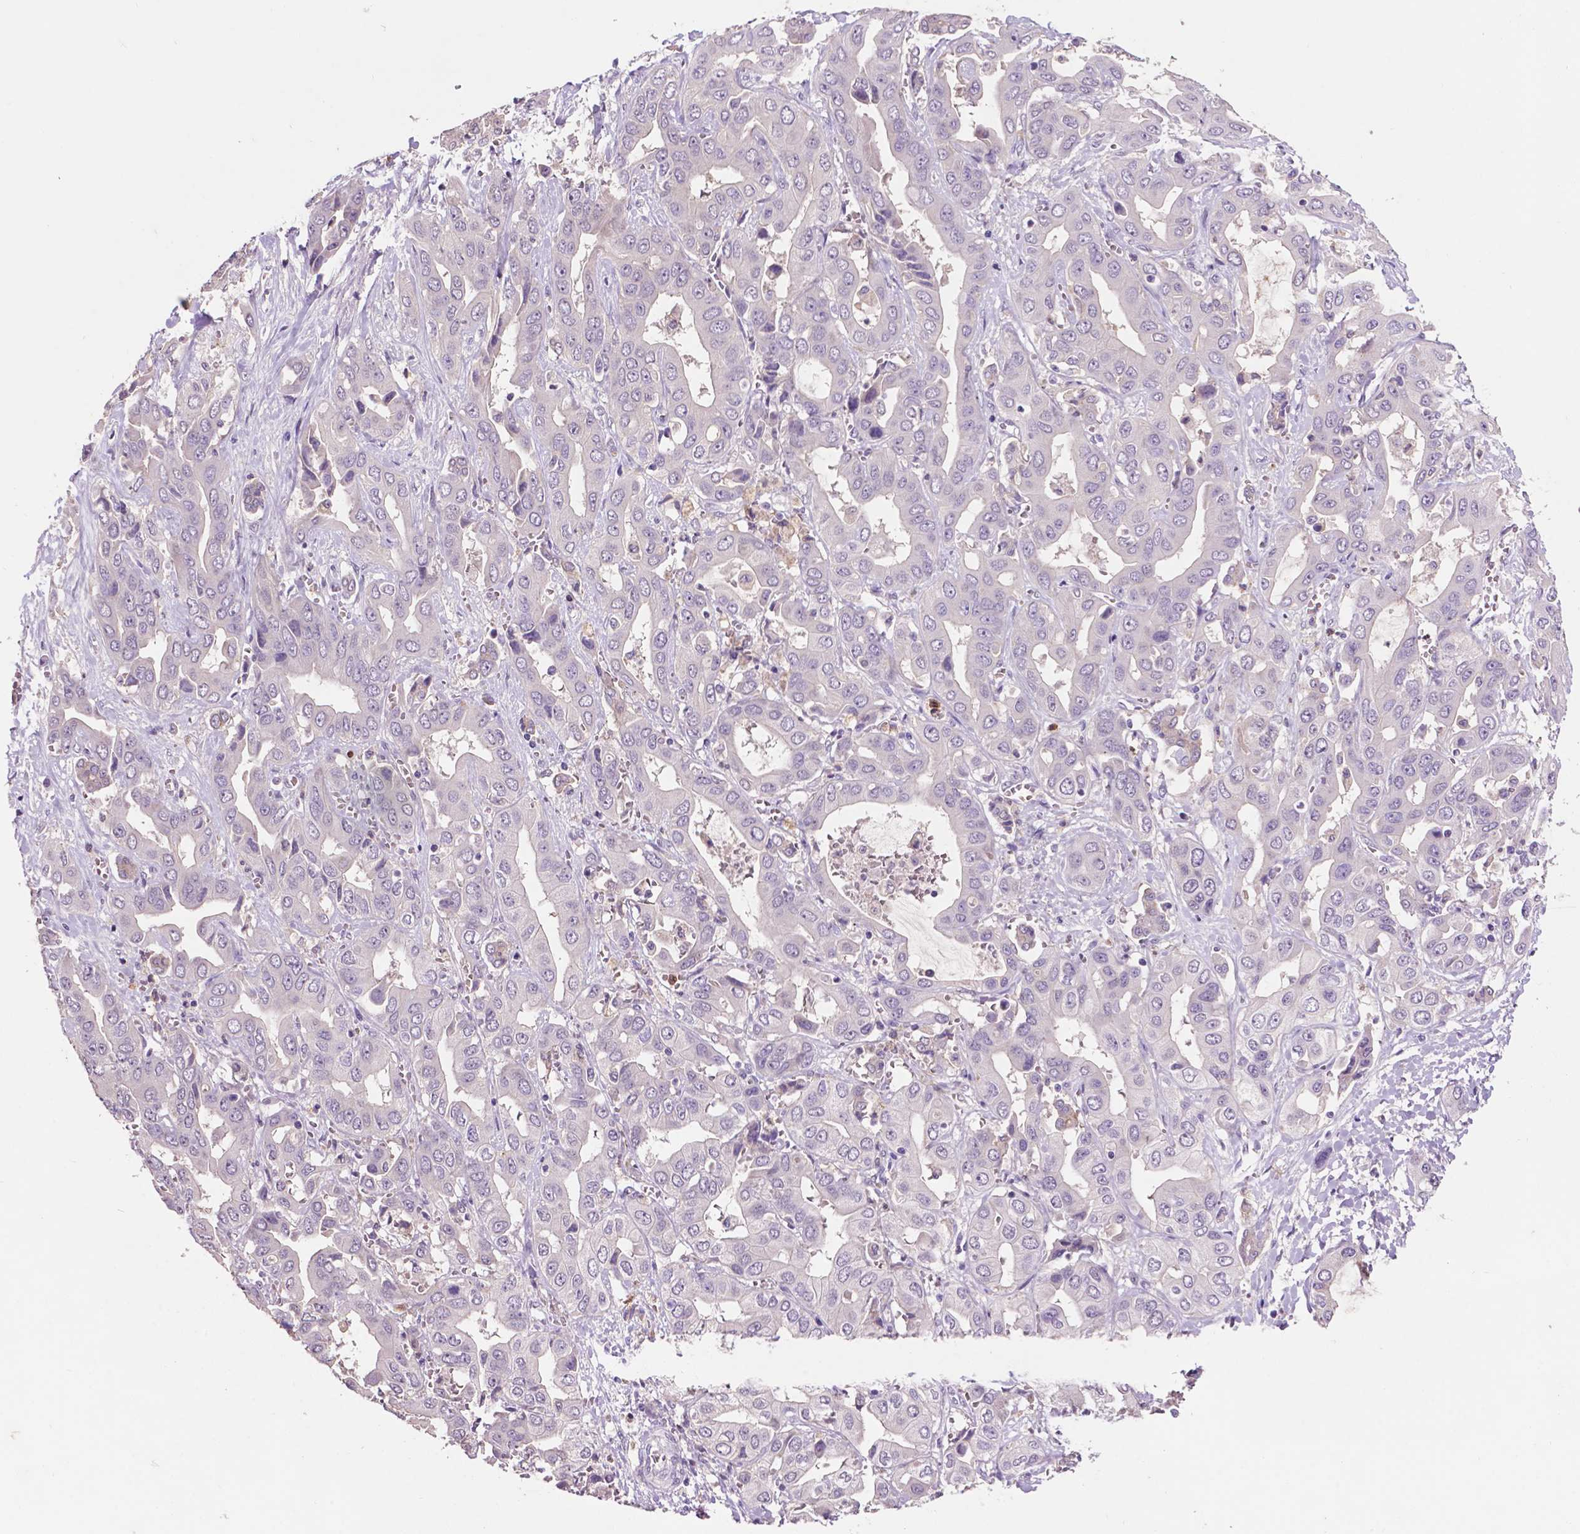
{"staining": {"intensity": "negative", "quantity": "none", "location": "none"}, "tissue": "liver cancer", "cell_type": "Tumor cells", "image_type": "cancer", "snomed": [{"axis": "morphology", "description": "Cholangiocarcinoma"}, {"axis": "topography", "description": "Liver"}], "caption": "IHC histopathology image of human liver cancer stained for a protein (brown), which shows no expression in tumor cells. (Stains: DAB (3,3'-diaminobenzidine) immunohistochemistry (IHC) with hematoxylin counter stain, Microscopy: brightfield microscopy at high magnification).", "gene": "PLSCR1", "patient": {"sex": "female", "age": 52}}